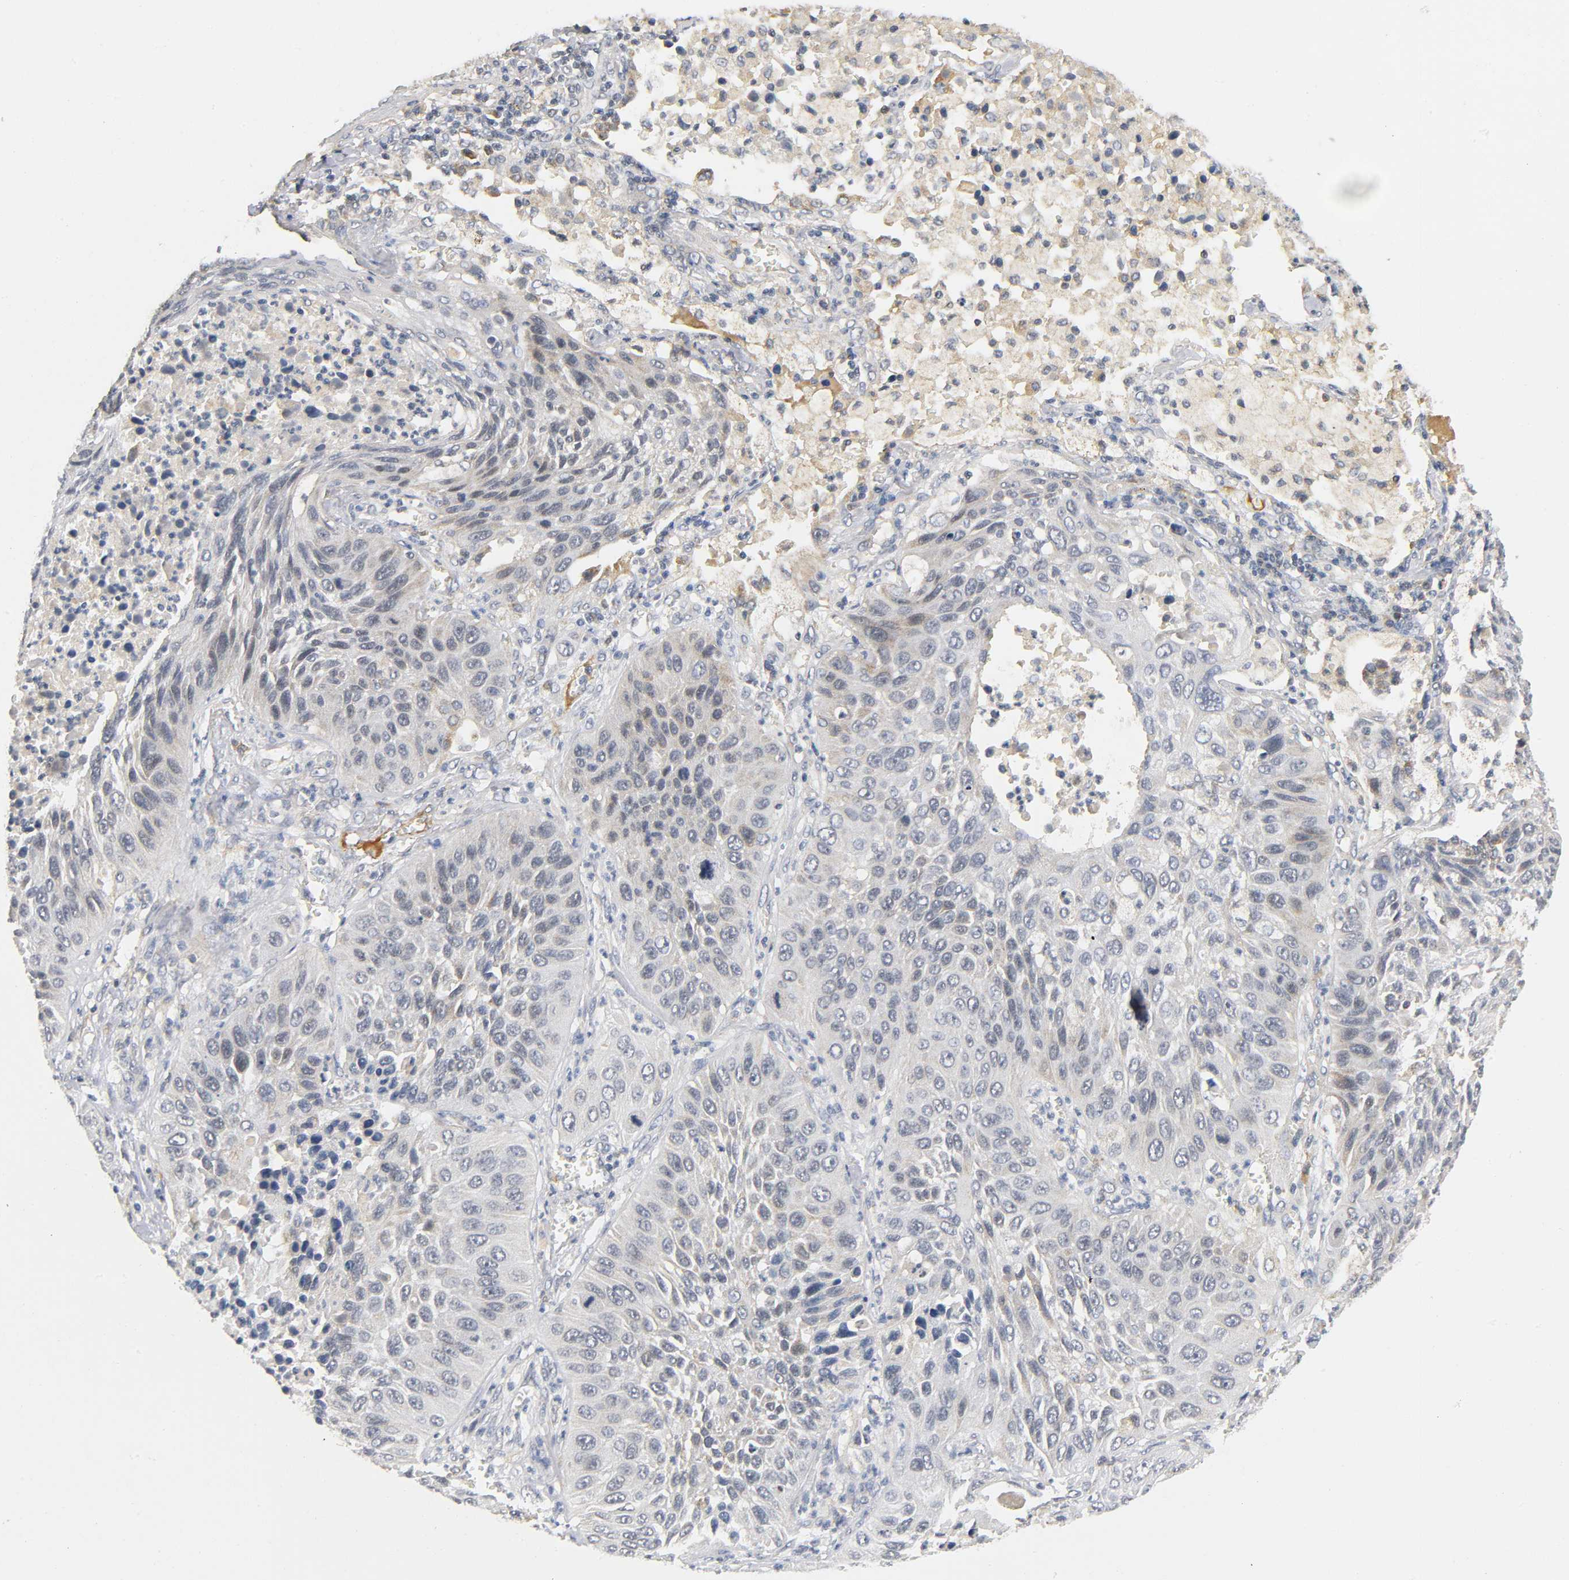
{"staining": {"intensity": "weak", "quantity": "<25%", "location": "cytoplasmic/membranous"}, "tissue": "lung cancer", "cell_type": "Tumor cells", "image_type": "cancer", "snomed": [{"axis": "morphology", "description": "Squamous cell carcinoma, NOS"}, {"axis": "topography", "description": "Lung"}], "caption": "The IHC image has no significant expression in tumor cells of lung squamous cell carcinoma tissue.", "gene": "NRP1", "patient": {"sex": "female", "age": 76}}